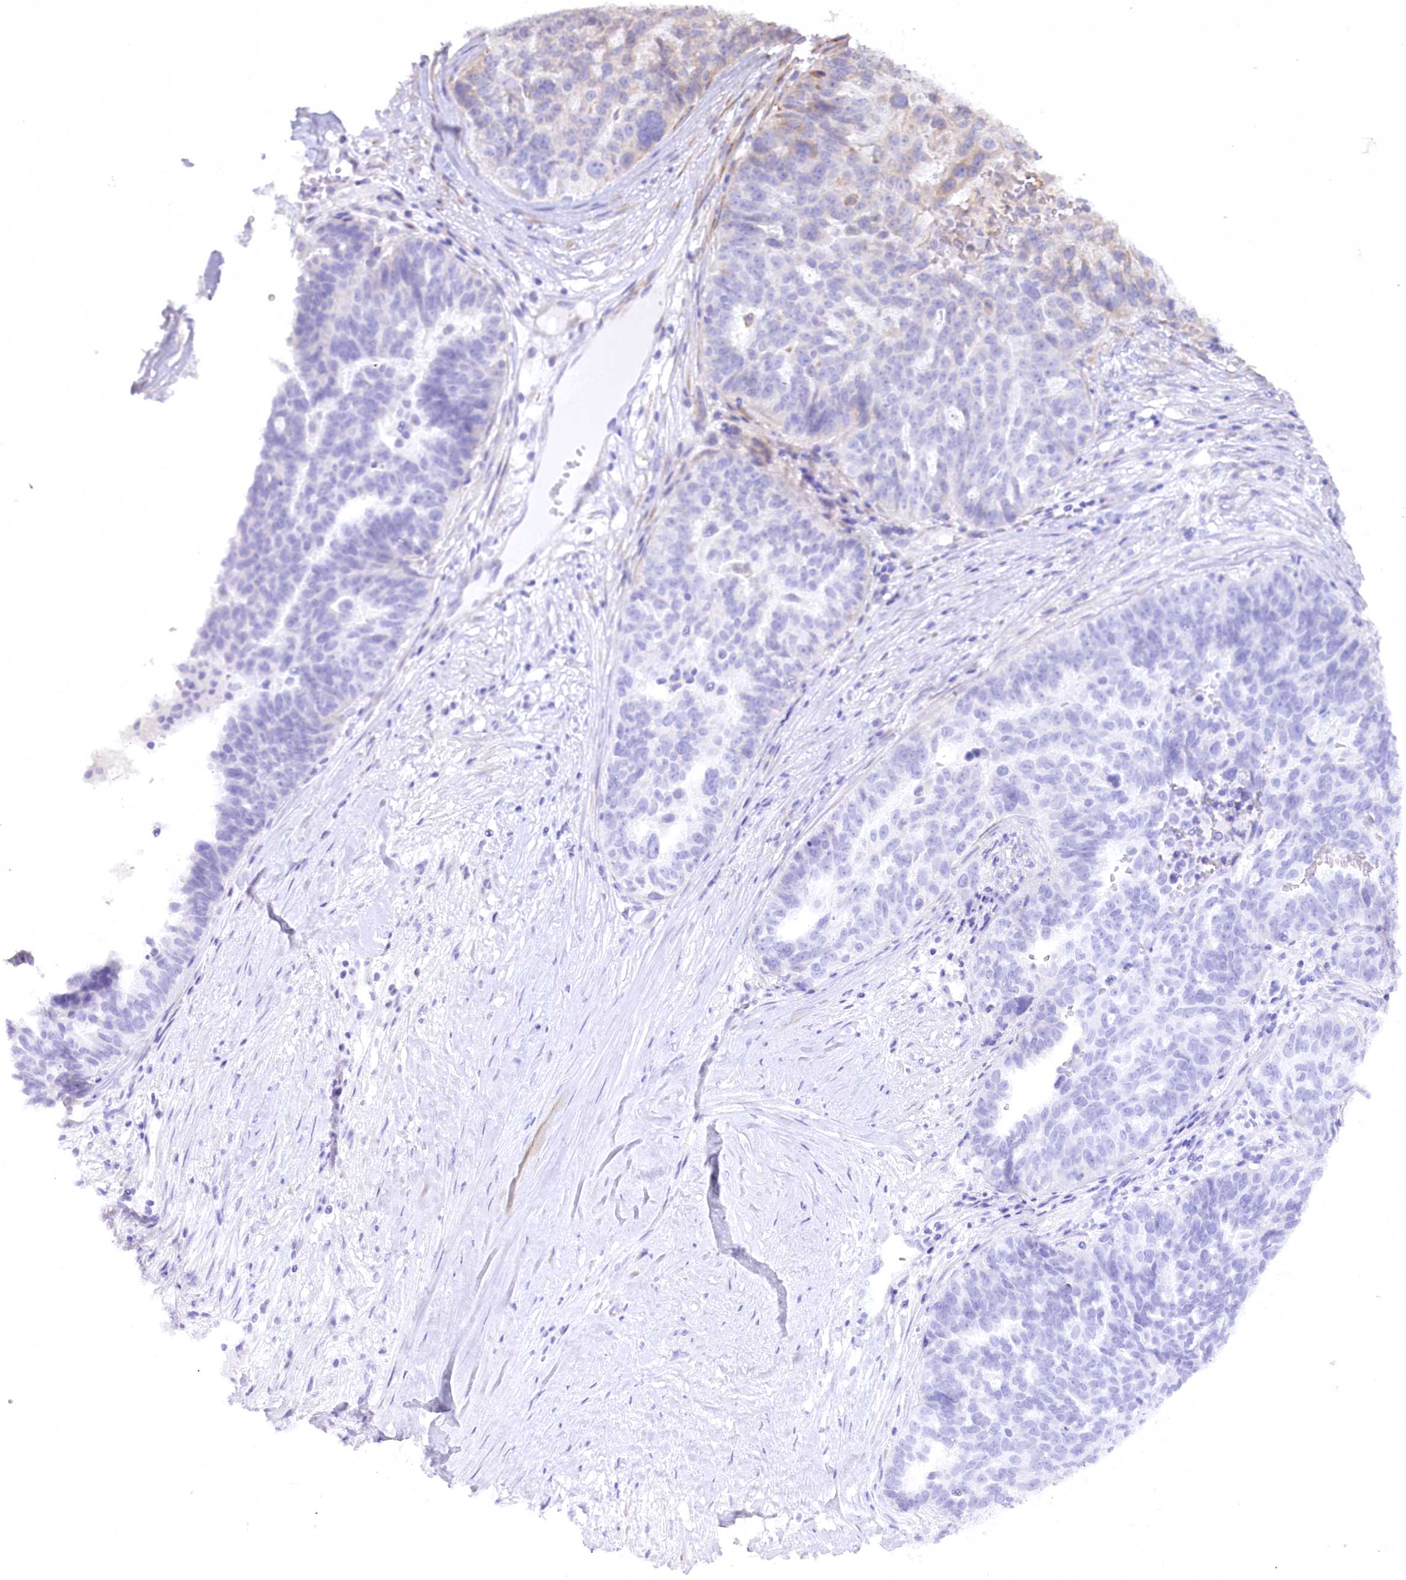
{"staining": {"intensity": "weak", "quantity": "<25%", "location": "cytoplasmic/membranous"}, "tissue": "ovarian cancer", "cell_type": "Tumor cells", "image_type": "cancer", "snomed": [{"axis": "morphology", "description": "Cystadenocarcinoma, serous, NOS"}, {"axis": "topography", "description": "Ovary"}], "caption": "IHC micrograph of neoplastic tissue: ovarian cancer (serous cystadenocarcinoma) stained with DAB (3,3'-diaminobenzidine) reveals no significant protein expression in tumor cells.", "gene": "NCKAP5", "patient": {"sex": "female", "age": 59}}